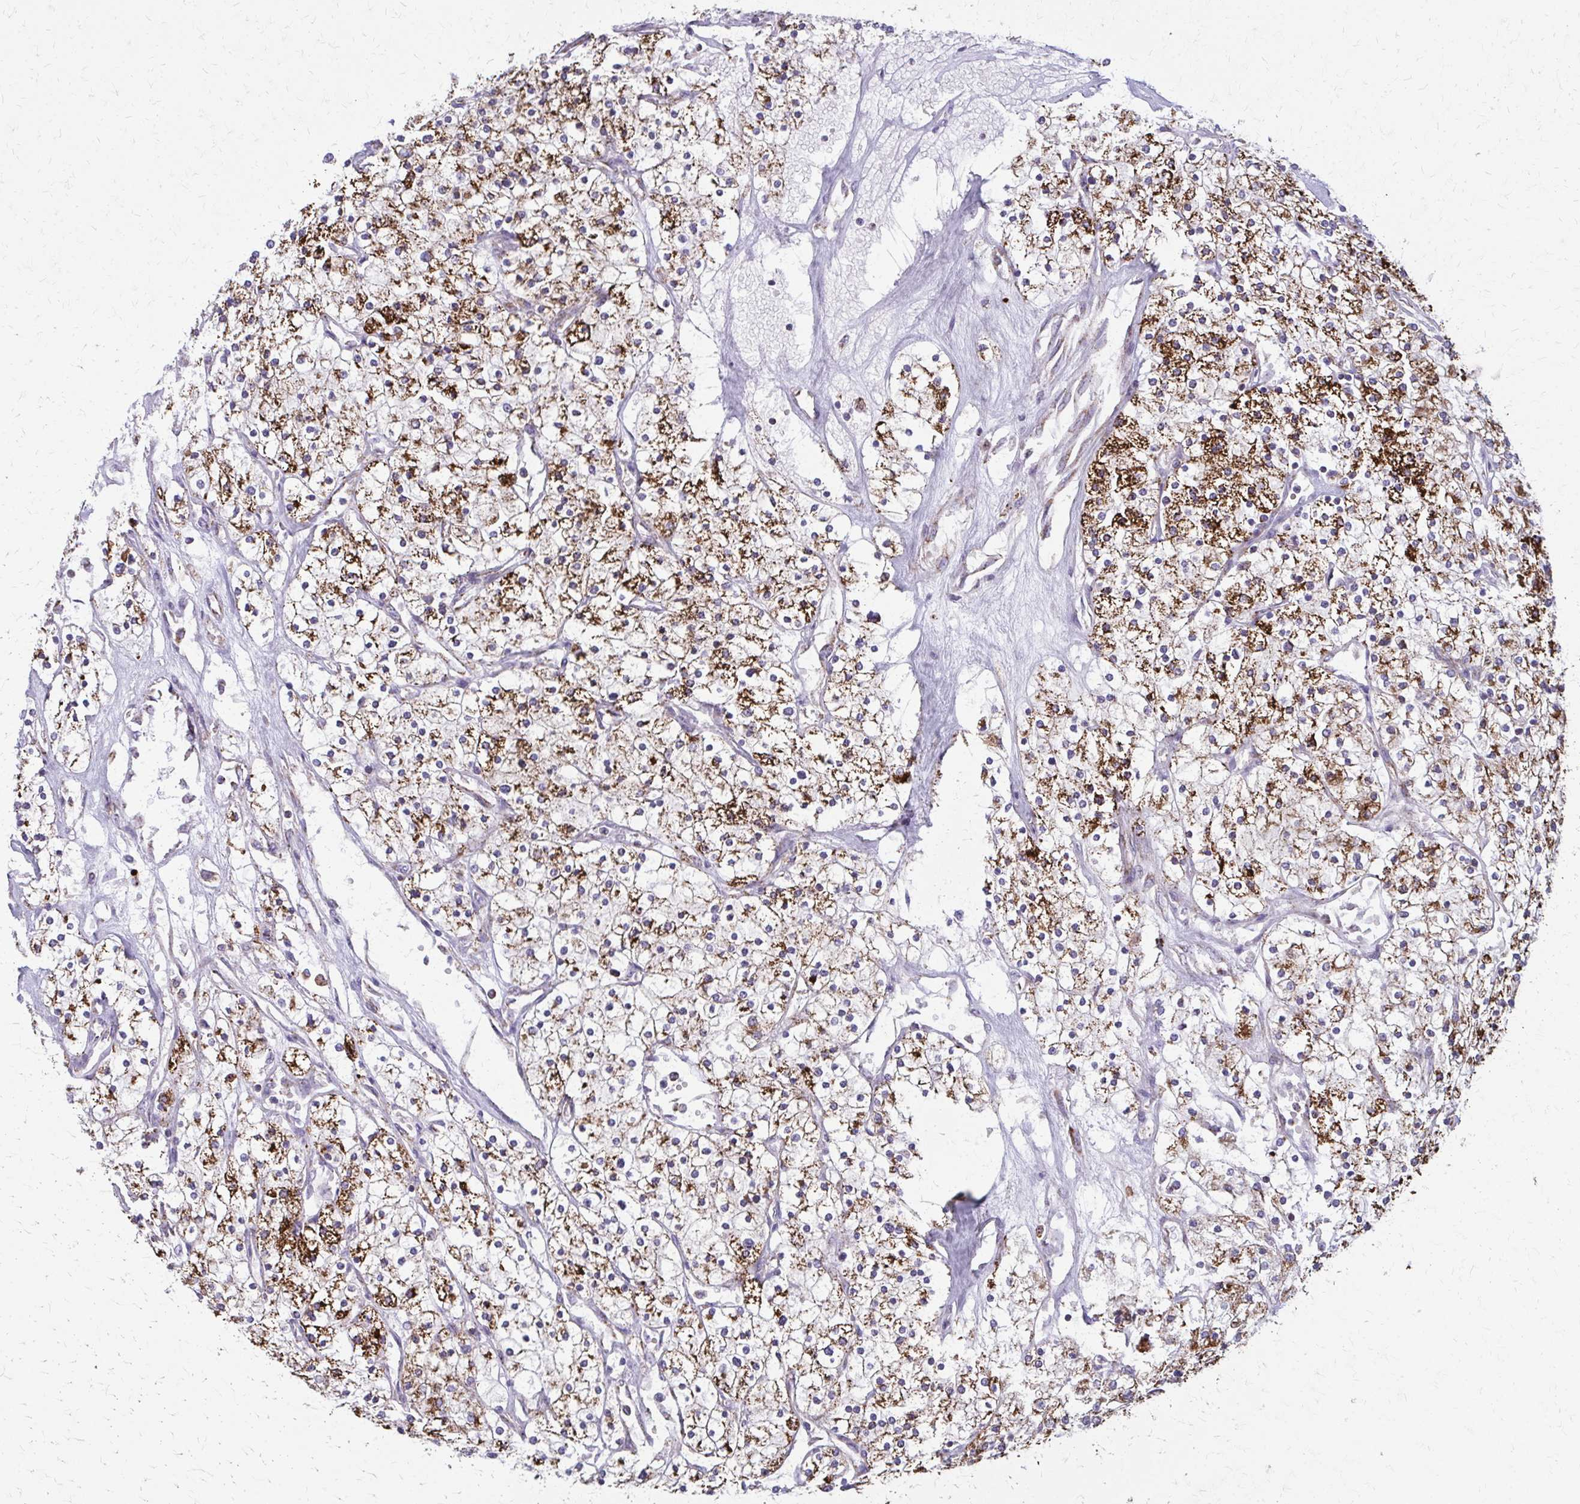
{"staining": {"intensity": "moderate", "quantity": ">75%", "location": "cytoplasmic/membranous"}, "tissue": "renal cancer", "cell_type": "Tumor cells", "image_type": "cancer", "snomed": [{"axis": "morphology", "description": "Adenocarcinoma, NOS"}, {"axis": "topography", "description": "Kidney"}], "caption": "Moderate cytoplasmic/membranous protein staining is present in about >75% of tumor cells in renal cancer.", "gene": "TVP23A", "patient": {"sex": "male", "age": 80}}